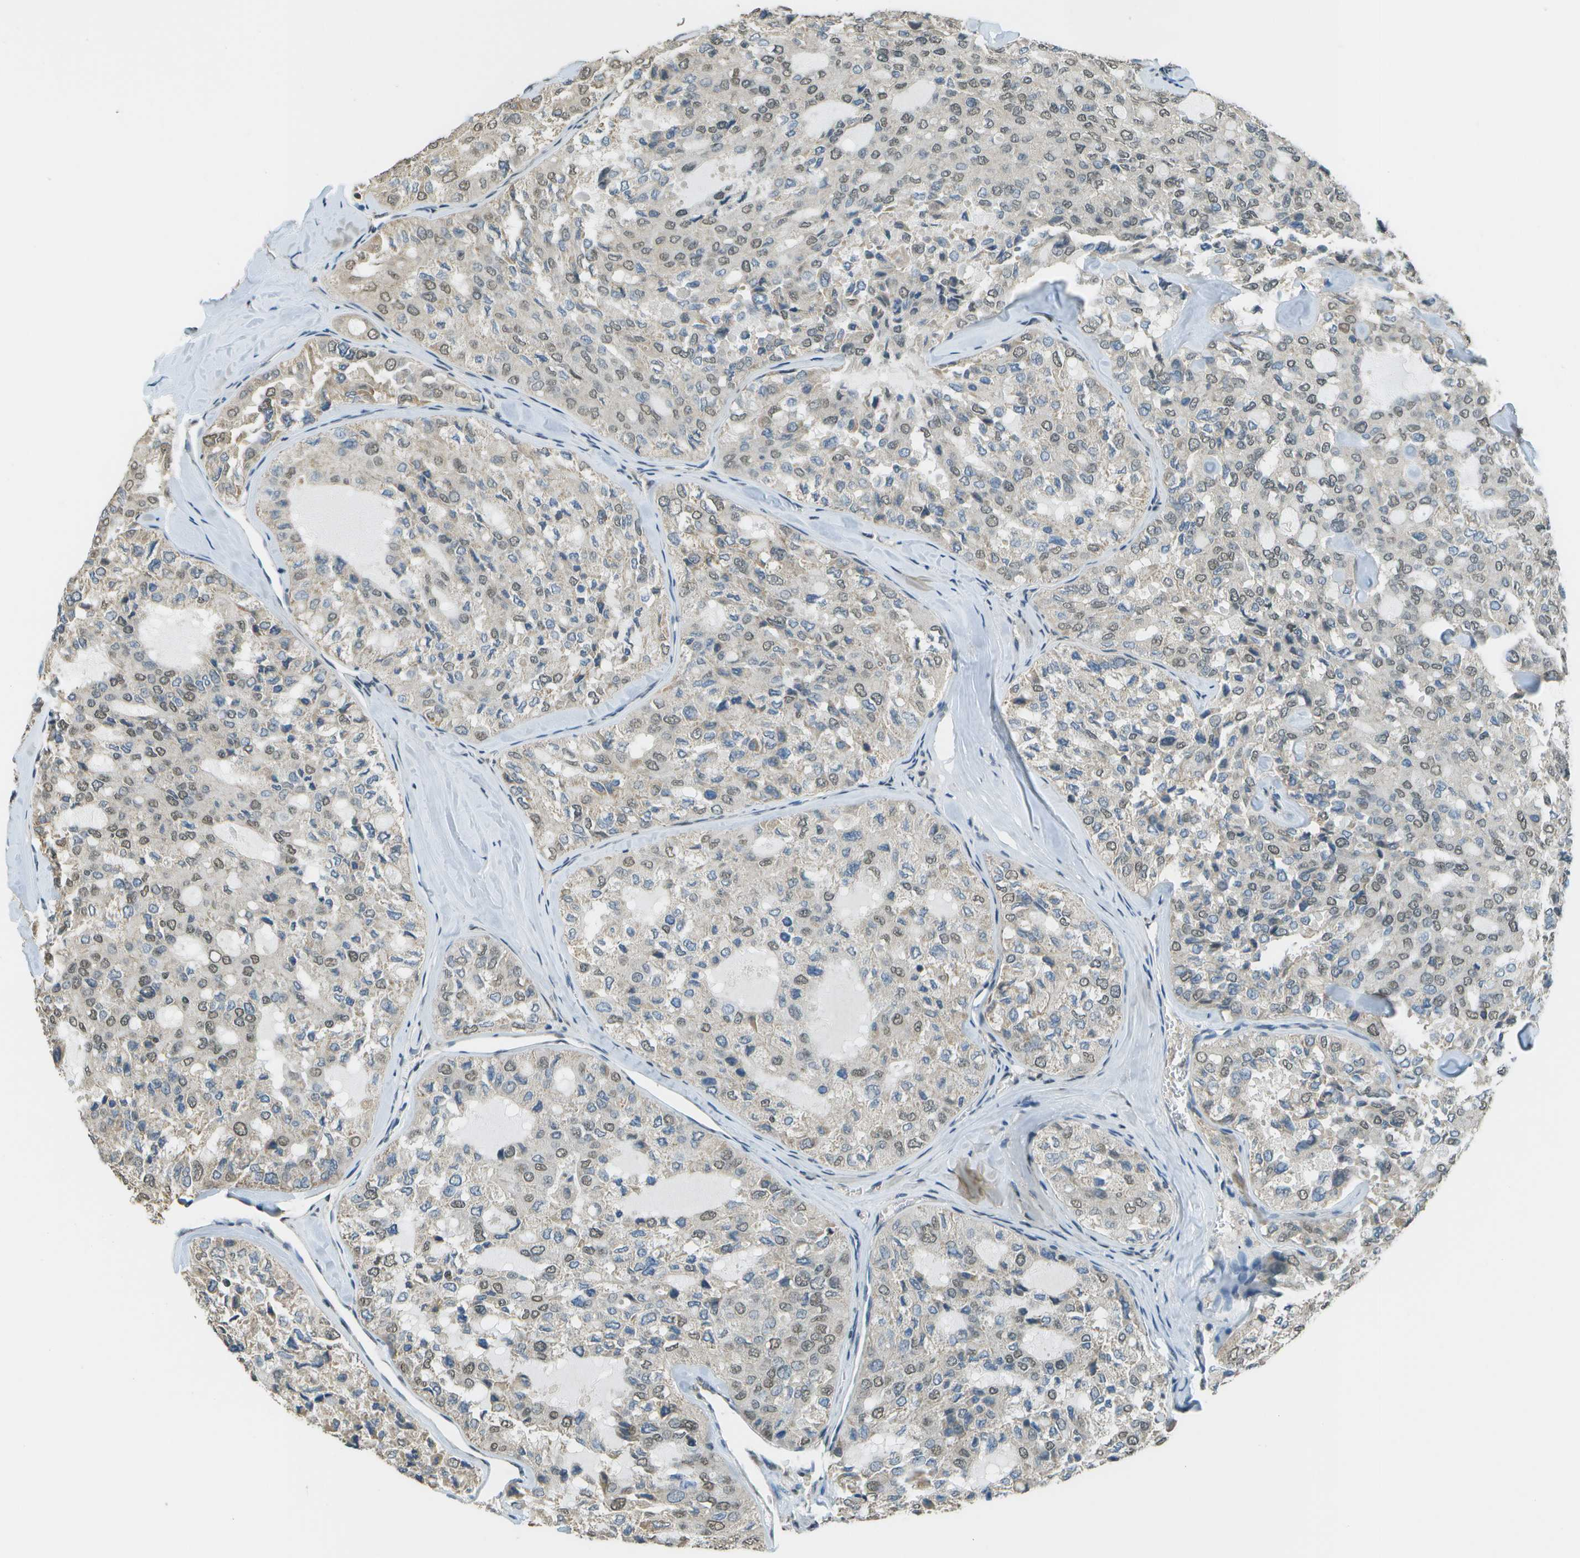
{"staining": {"intensity": "weak", "quantity": "25%-75%", "location": "nuclear"}, "tissue": "thyroid cancer", "cell_type": "Tumor cells", "image_type": "cancer", "snomed": [{"axis": "morphology", "description": "Follicular adenoma carcinoma, NOS"}, {"axis": "topography", "description": "Thyroid gland"}], "caption": "The micrograph exhibits immunohistochemical staining of thyroid cancer. There is weak nuclear positivity is identified in about 25%-75% of tumor cells. (brown staining indicates protein expression, while blue staining denotes nuclei).", "gene": "ABL2", "patient": {"sex": "male", "age": 75}}